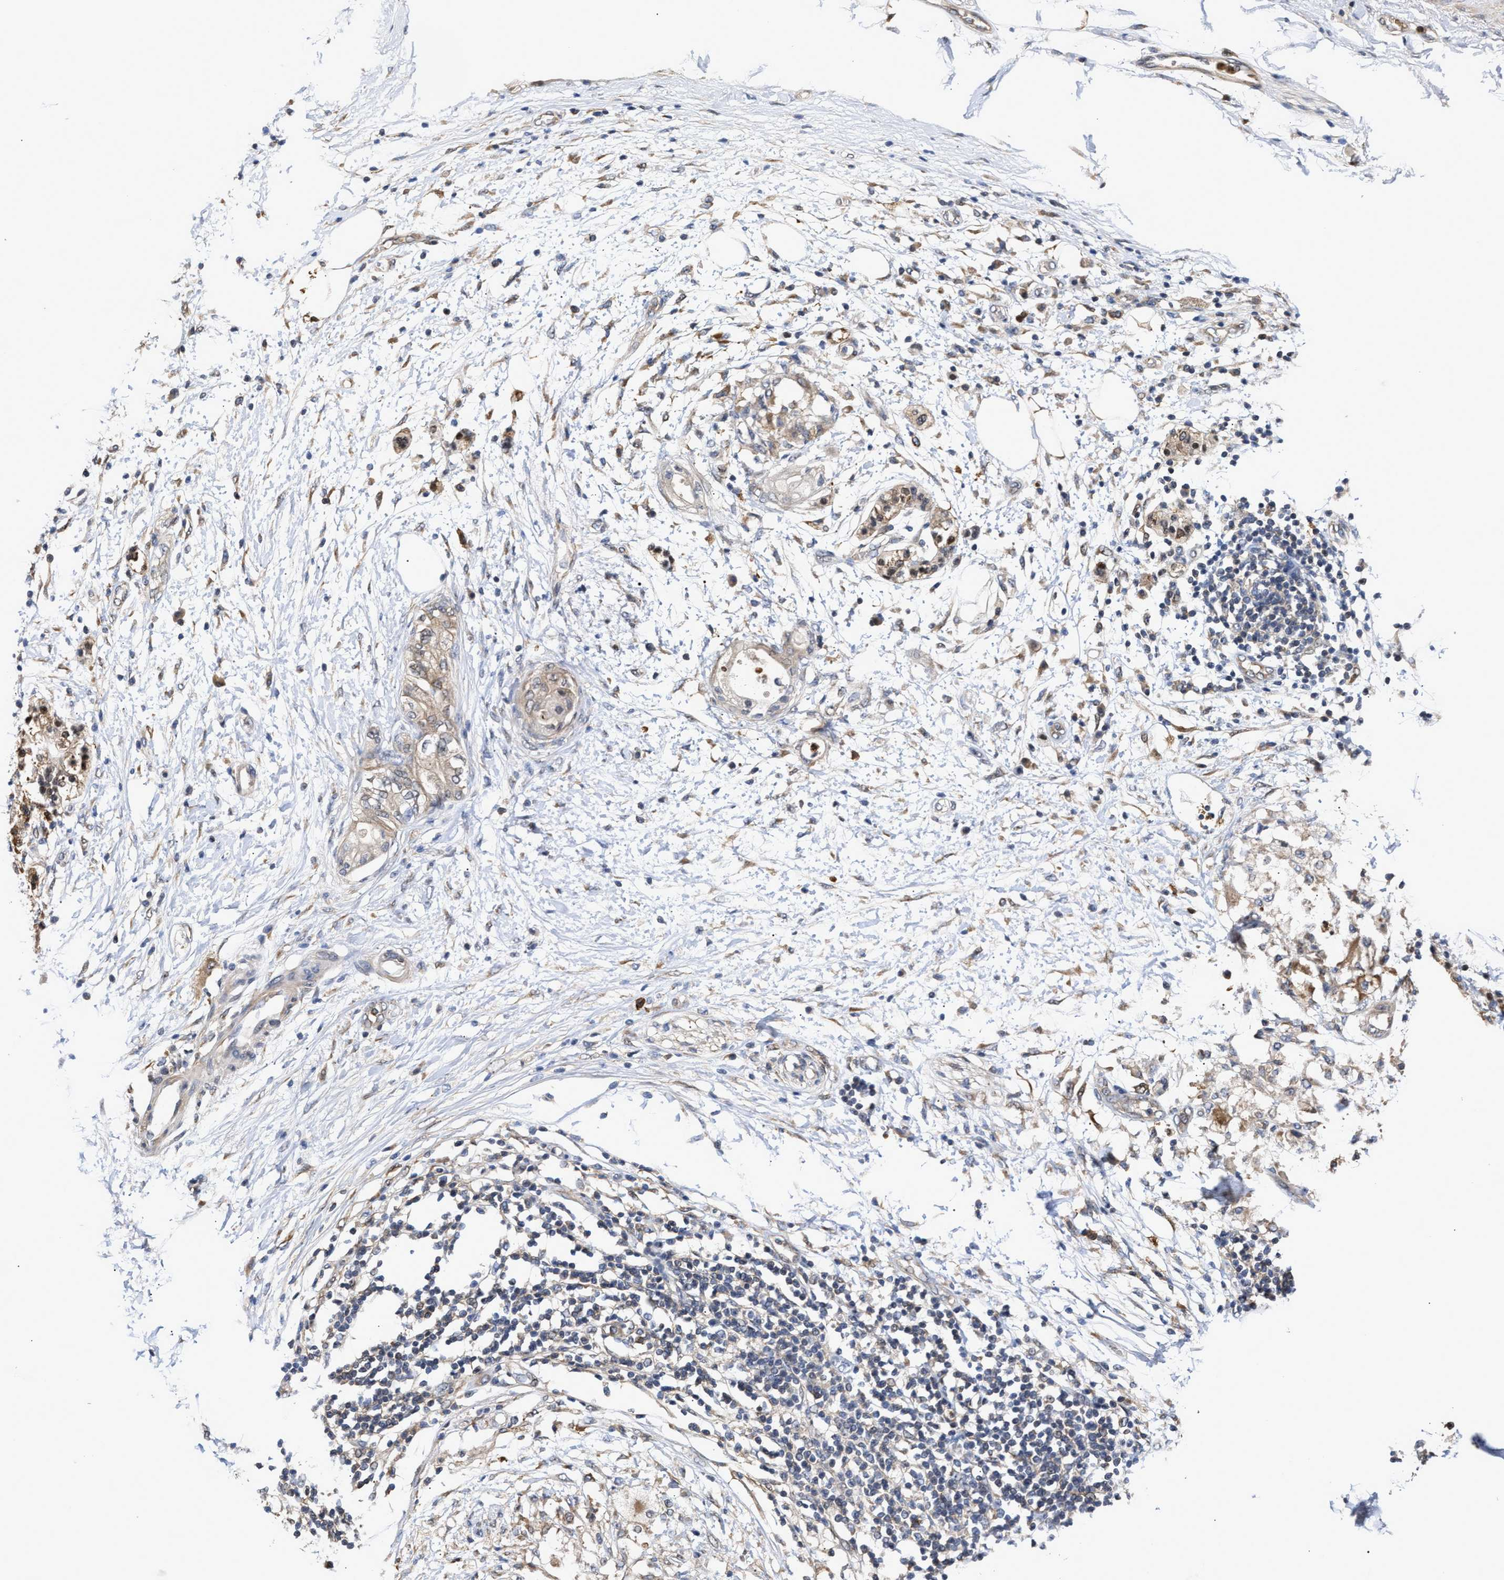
{"staining": {"intensity": "negative", "quantity": "none", "location": "none"}, "tissue": "adipose tissue", "cell_type": "Adipocytes", "image_type": "normal", "snomed": [{"axis": "morphology", "description": "Normal tissue, NOS"}, {"axis": "morphology", "description": "Adenocarcinoma, NOS"}, {"axis": "topography", "description": "Duodenum"}, {"axis": "topography", "description": "Peripheral nerve tissue"}], "caption": "Immunohistochemistry (IHC) image of benign adipose tissue: adipose tissue stained with DAB displays no significant protein staining in adipocytes. (DAB immunohistochemistry (IHC) visualized using brightfield microscopy, high magnification).", "gene": "KLHDC1", "patient": {"sex": "female", "age": 60}}